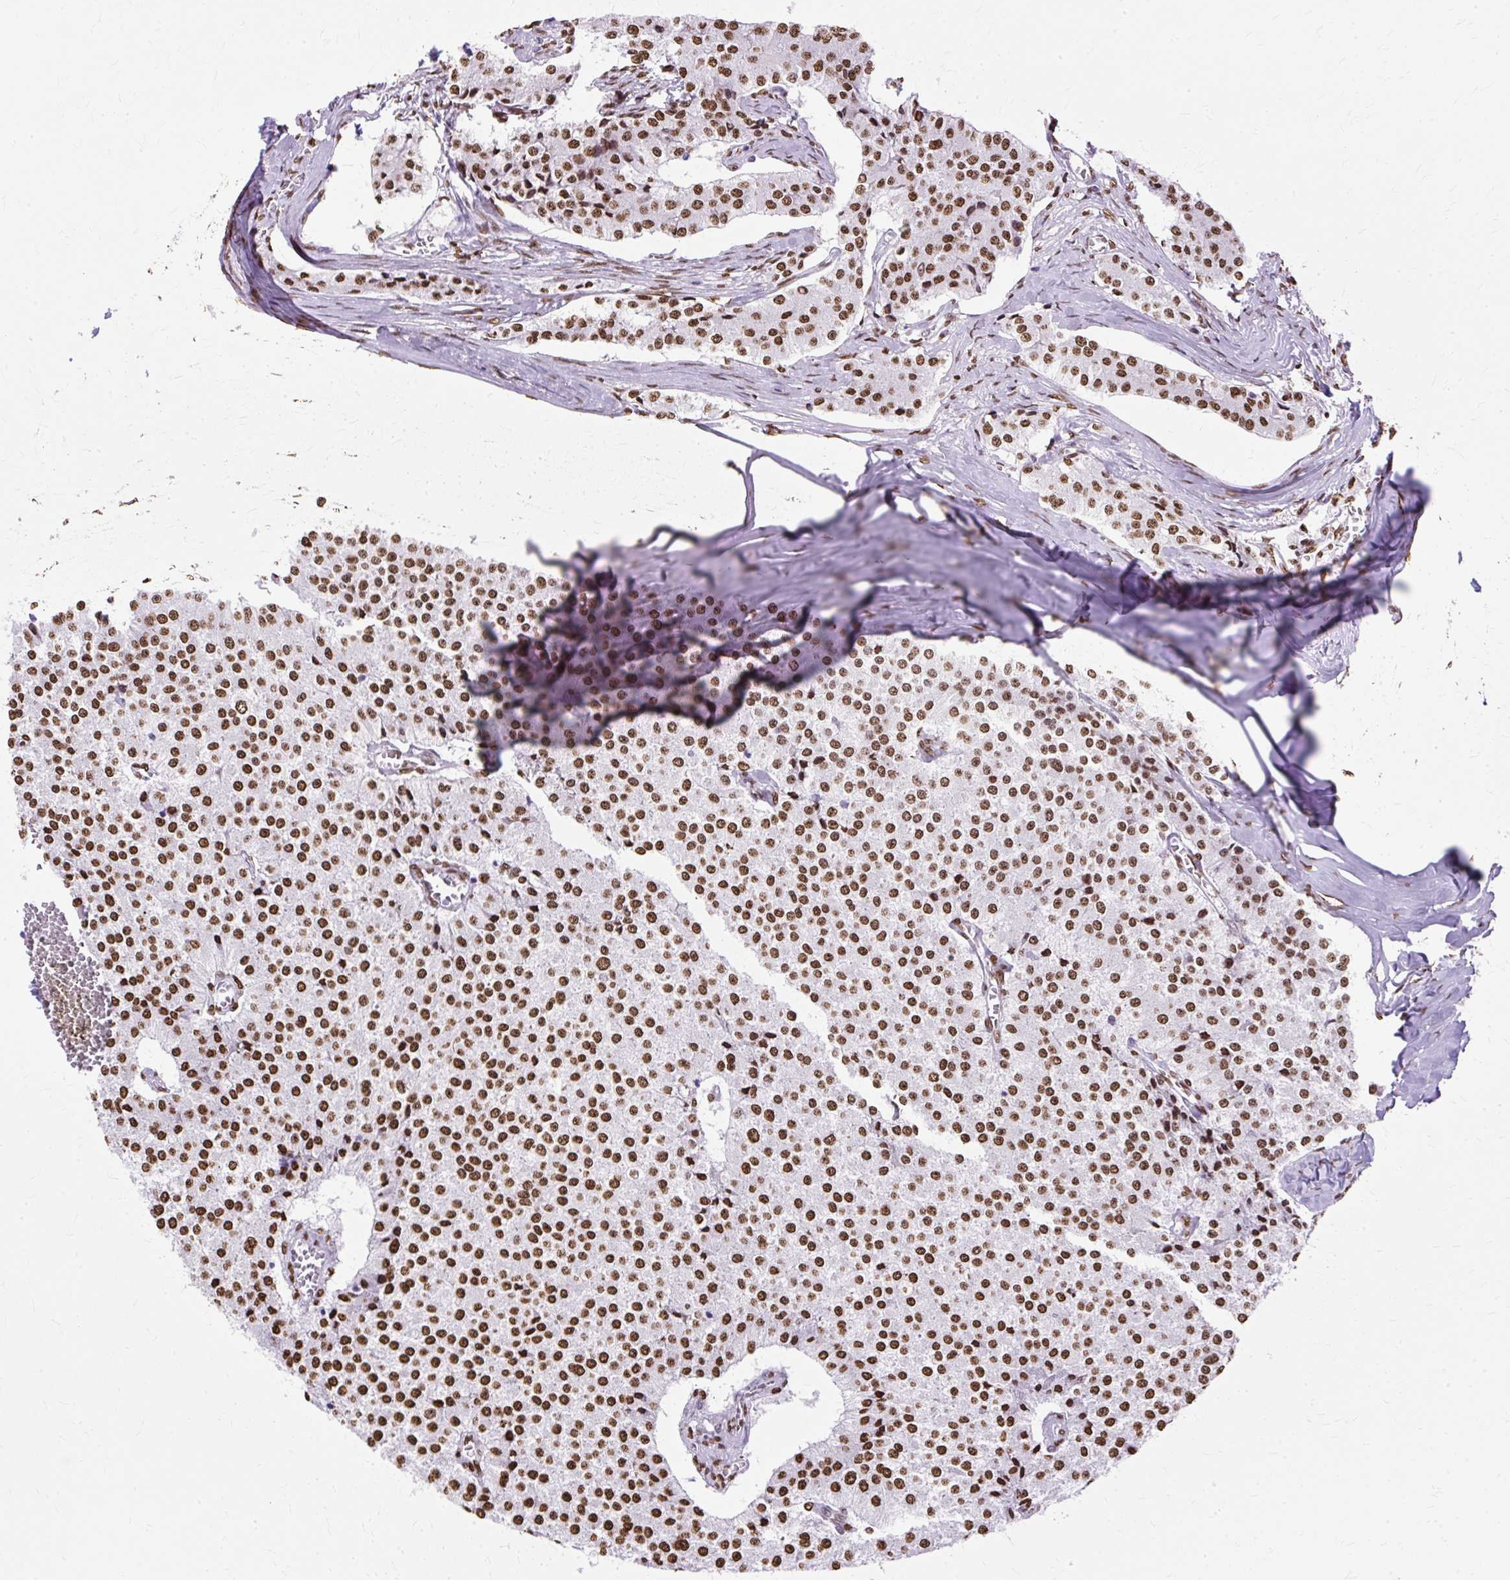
{"staining": {"intensity": "strong", "quantity": ">75%", "location": "nuclear"}, "tissue": "carcinoid", "cell_type": "Tumor cells", "image_type": "cancer", "snomed": [{"axis": "morphology", "description": "Carcinoid, malignant, NOS"}, {"axis": "topography", "description": "Colon"}], "caption": "Immunohistochemistry (IHC) (DAB) staining of human malignant carcinoid displays strong nuclear protein positivity in about >75% of tumor cells. (brown staining indicates protein expression, while blue staining denotes nuclei).", "gene": "TMEM184C", "patient": {"sex": "female", "age": 52}}